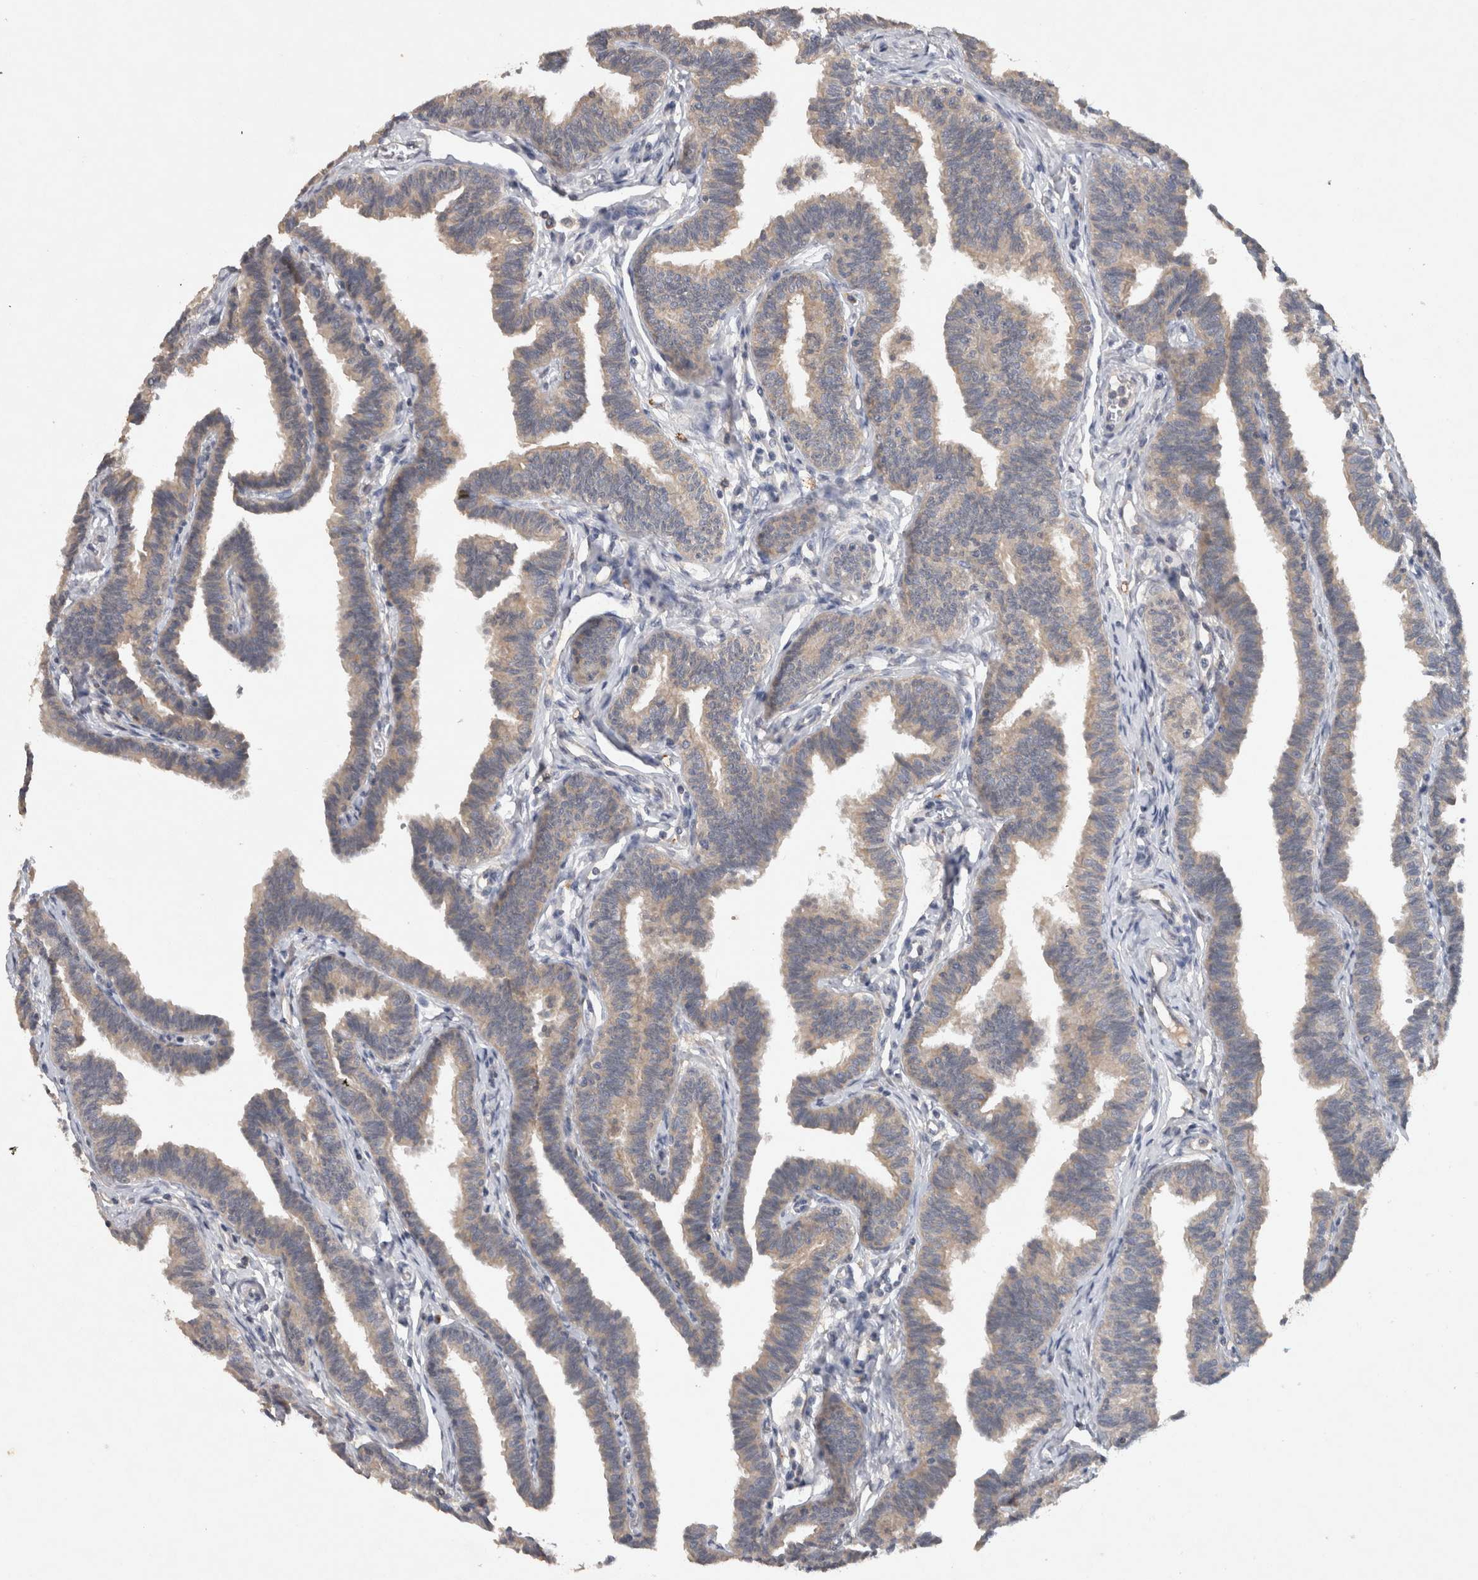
{"staining": {"intensity": "moderate", "quantity": "<25%", "location": "cytoplasmic/membranous"}, "tissue": "fallopian tube", "cell_type": "Glandular cells", "image_type": "normal", "snomed": [{"axis": "morphology", "description": "Normal tissue, NOS"}, {"axis": "topography", "description": "Fallopian tube"}, {"axis": "topography", "description": "Ovary"}], "caption": "Immunohistochemistry (DAB) staining of normal human fallopian tube shows moderate cytoplasmic/membranous protein staining in approximately <25% of glandular cells.", "gene": "HEXD", "patient": {"sex": "female", "age": 23}}